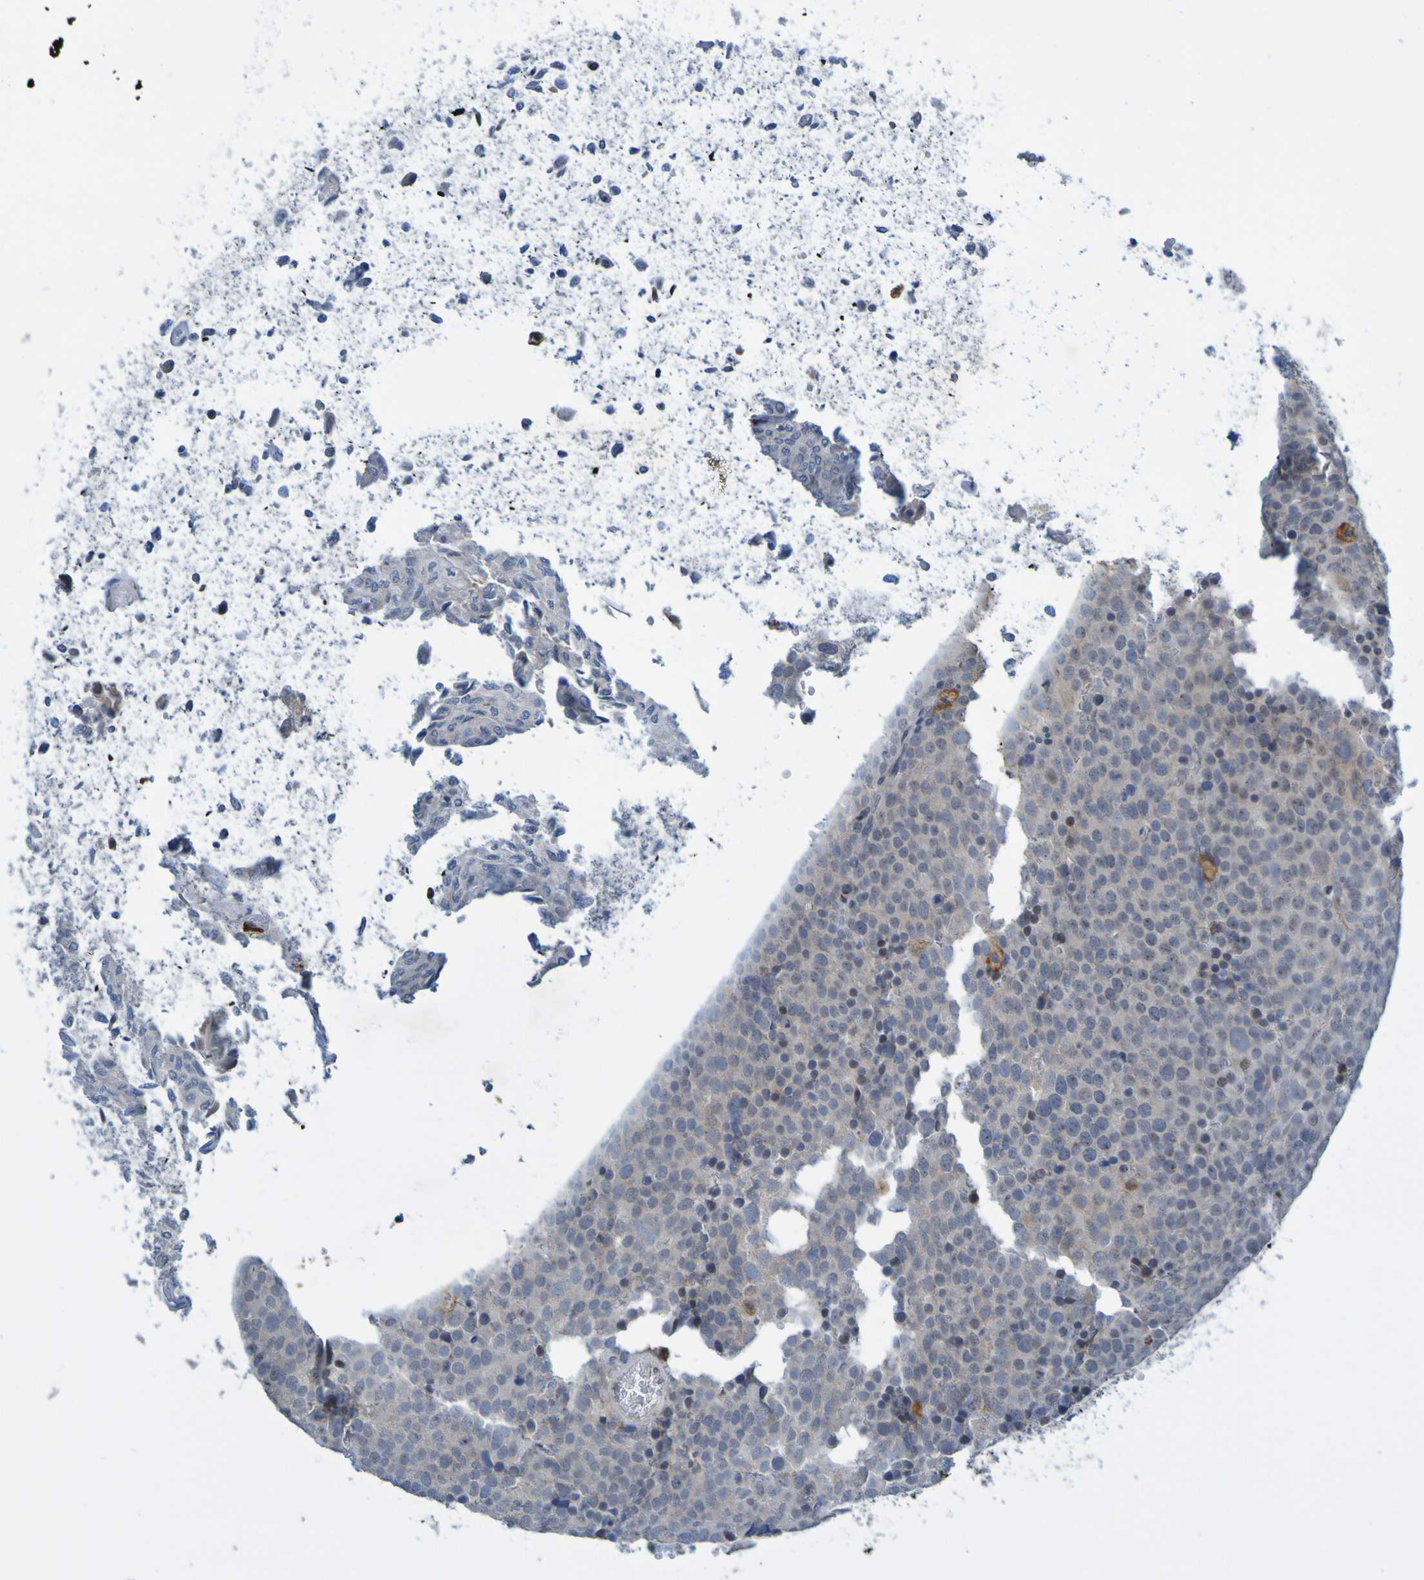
{"staining": {"intensity": "weak", "quantity": ">75%", "location": "cytoplasmic/membranous"}, "tissue": "testis cancer", "cell_type": "Tumor cells", "image_type": "cancer", "snomed": [{"axis": "morphology", "description": "Seminoma, NOS"}, {"axis": "topography", "description": "Testis"}], "caption": "The photomicrograph exhibits immunohistochemical staining of seminoma (testis). There is weak cytoplasmic/membranous positivity is identified in approximately >75% of tumor cells.", "gene": "LILRB5", "patient": {"sex": "male", "age": 71}}